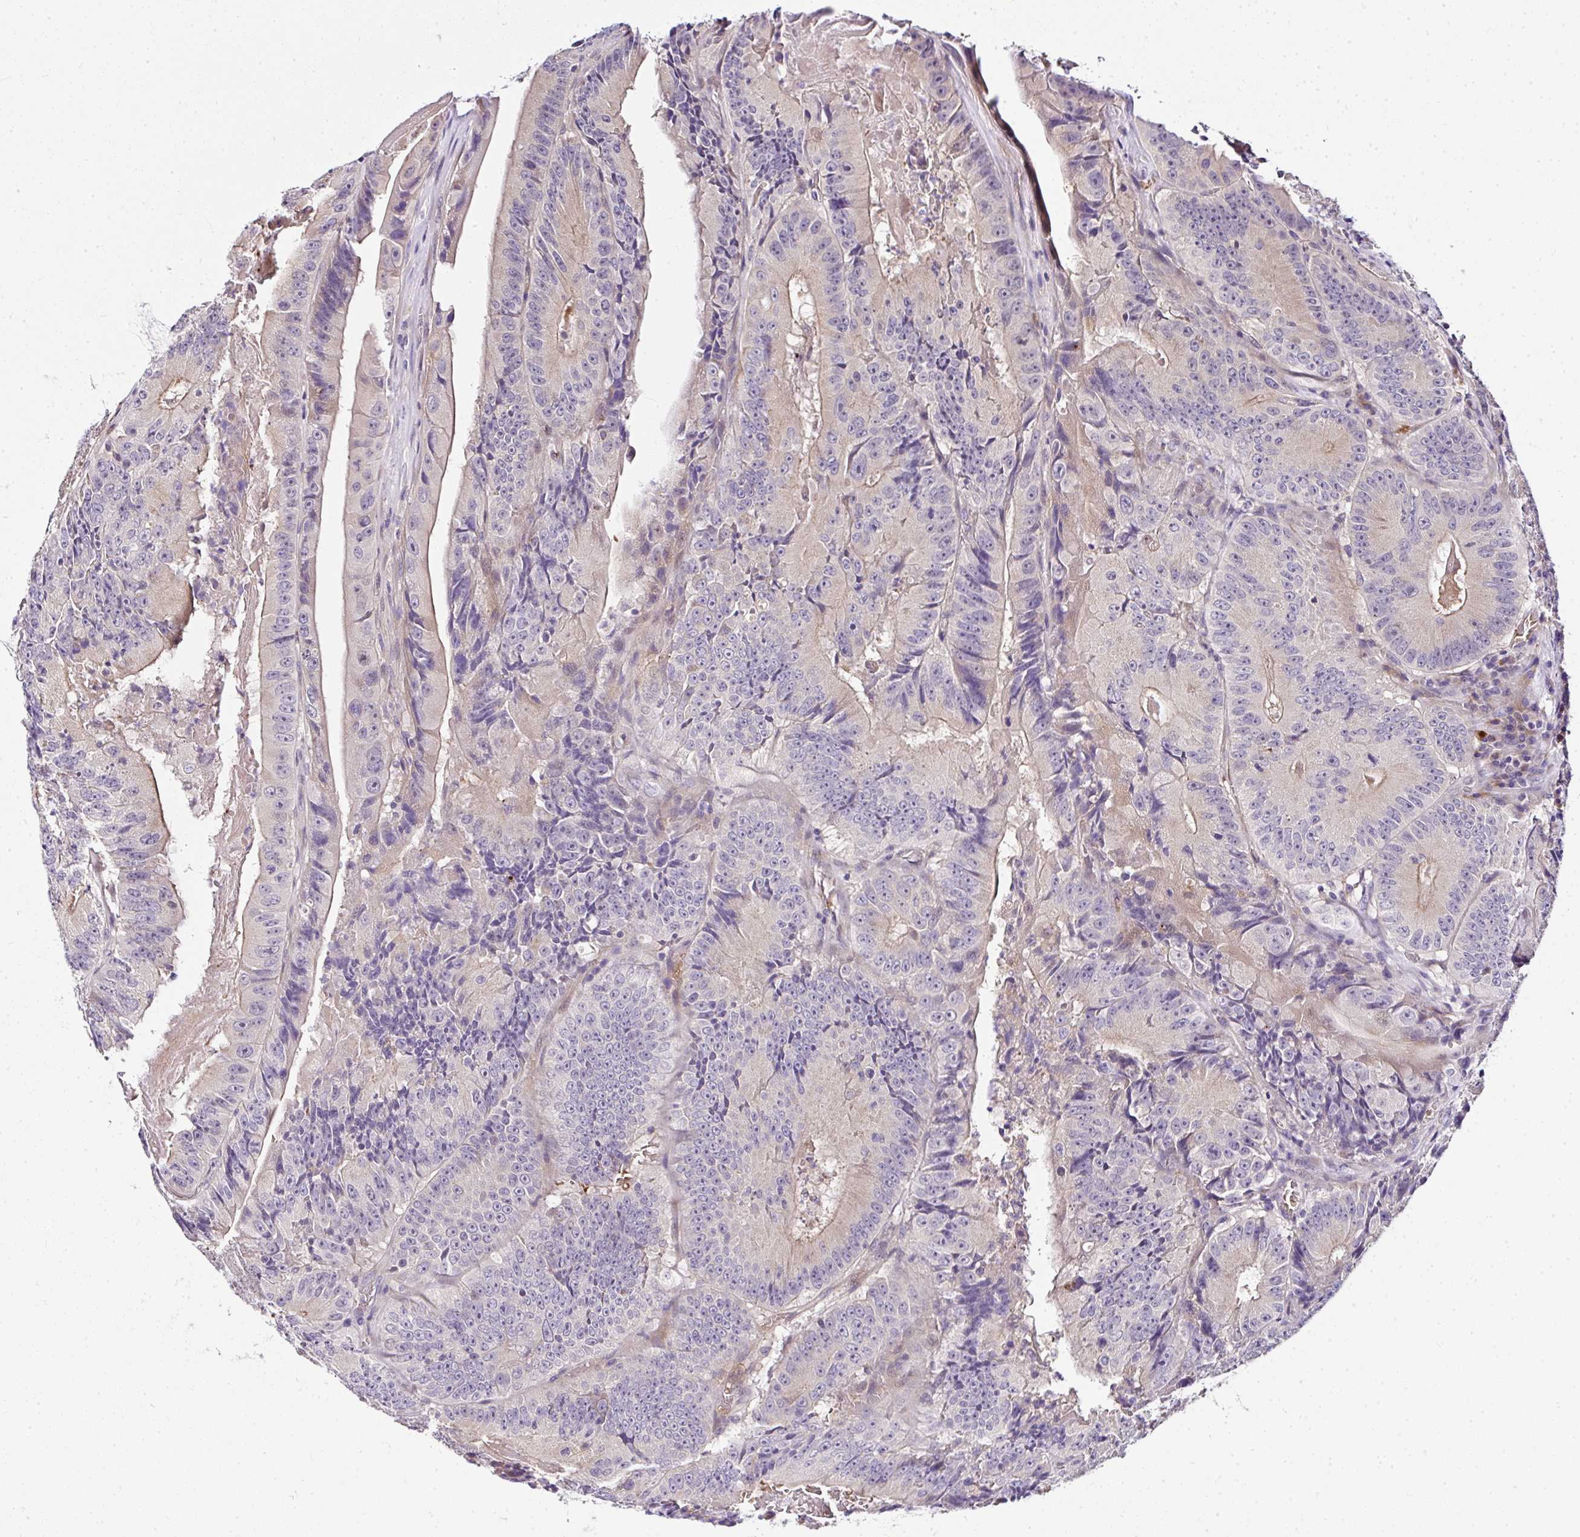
{"staining": {"intensity": "weak", "quantity": "<25%", "location": "cytoplasmic/membranous"}, "tissue": "colorectal cancer", "cell_type": "Tumor cells", "image_type": "cancer", "snomed": [{"axis": "morphology", "description": "Adenocarcinoma, NOS"}, {"axis": "topography", "description": "Colon"}], "caption": "Immunohistochemical staining of colorectal adenocarcinoma shows no significant staining in tumor cells.", "gene": "DEPDC5", "patient": {"sex": "female", "age": 86}}